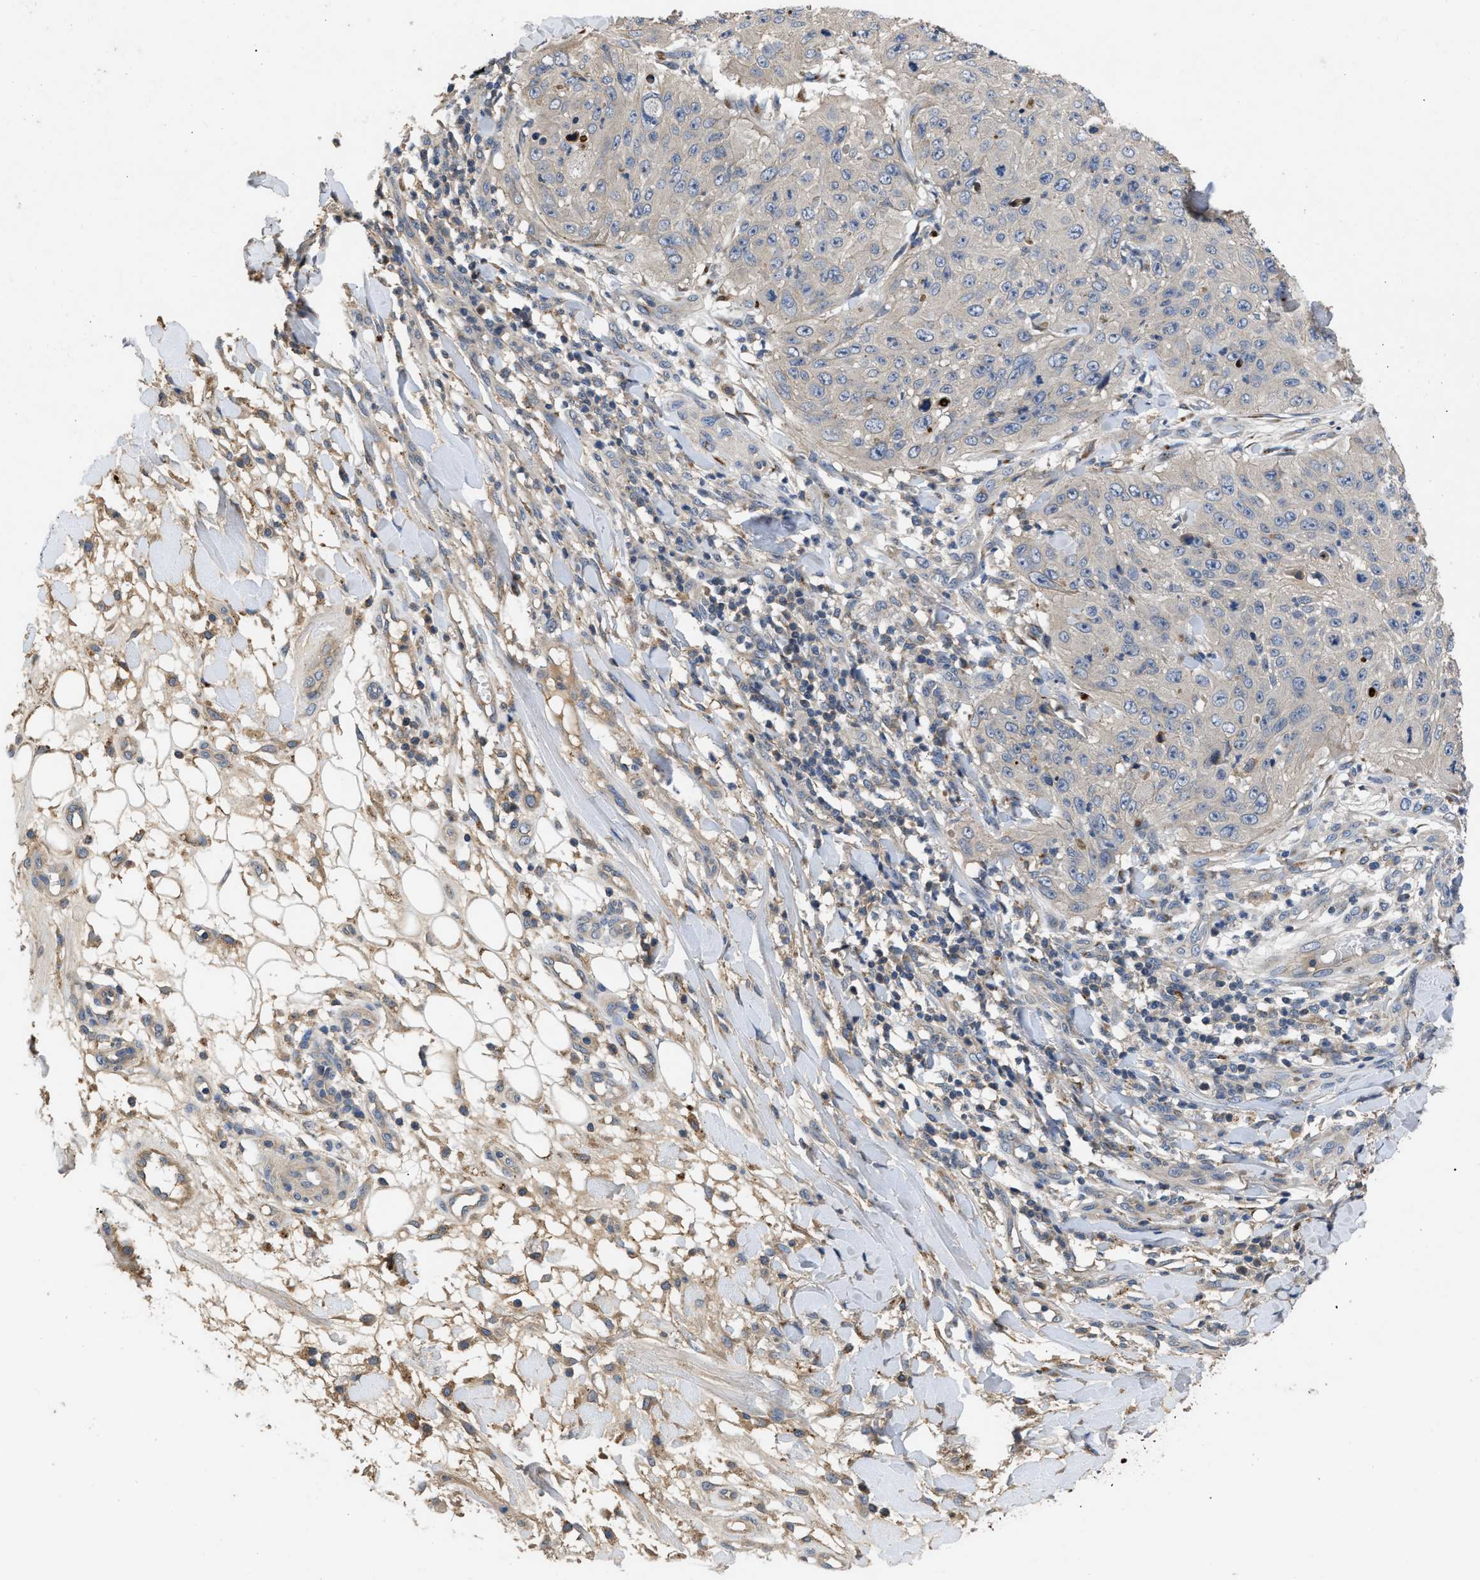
{"staining": {"intensity": "negative", "quantity": "none", "location": "none"}, "tissue": "skin cancer", "cell_type": "Tumor cells", "image_type": "cancer", "snomed": [{"axis": "morphology", "description": "Squamous cell carcinoma, NOS"}, {"axis": "topography", "description": "Skin"}], "caption": "This is an immunohistochemistry micrograph of squamous cell carcinoma (skin). There is no staining in tumor cells.", "gene": "SIK2", "patient": {"sex": "female", "age": 80}}